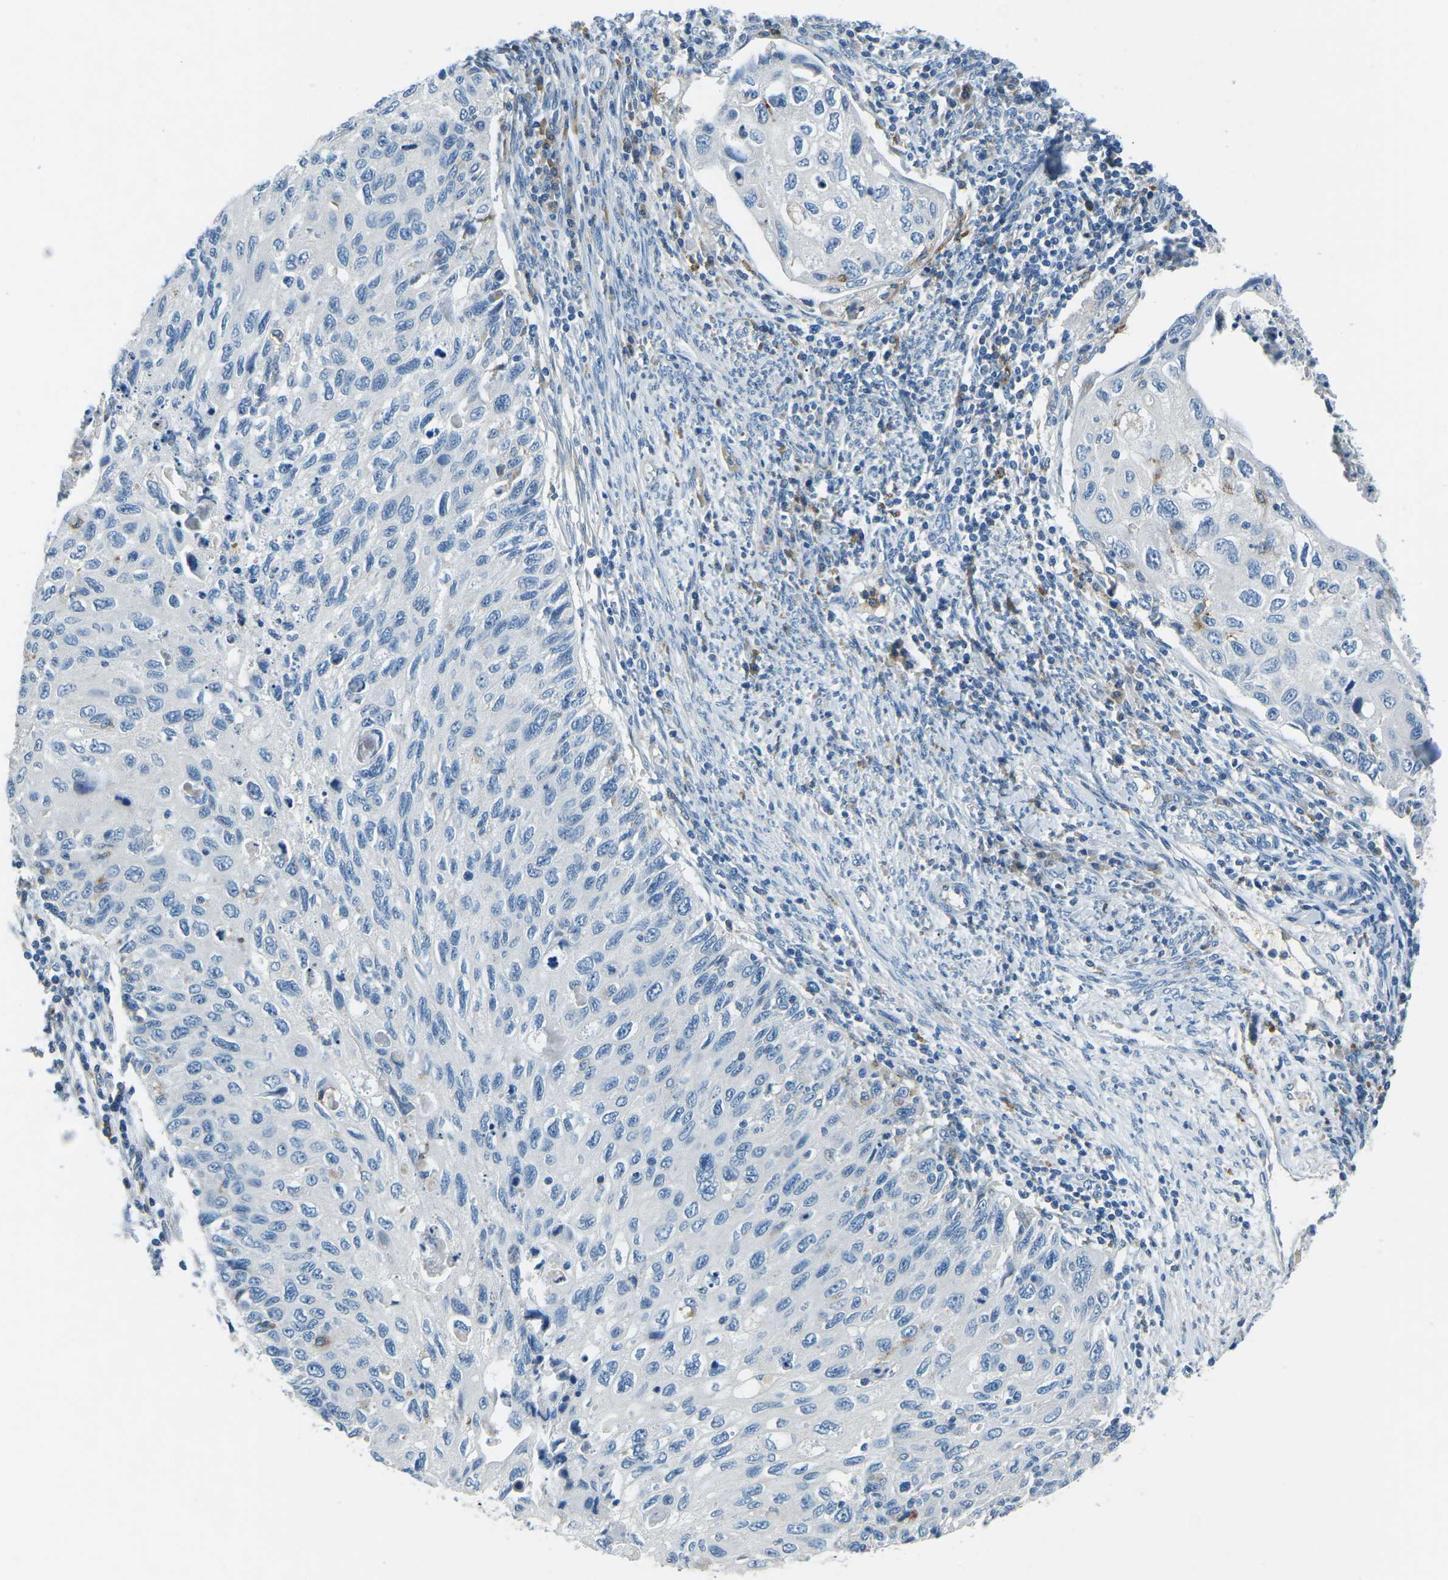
{"staining": {"intensity": "negative", "quantity": "none", "location": "none"}, "tissue": "cervical cancer", "cell_type": "Tumor cells", "image_type": "cancer", "snomed": [{"axis": "morphology", "description": "Squamous cell carcinoma, NOS"}, {"axis": "topography", "description": "Cervix"}], "caption": "Tumor cells show no significant expression in cervical squamous cell carcinoma.", "gene": "CD1D", "patient": {"sex": "female", "age": 70}}